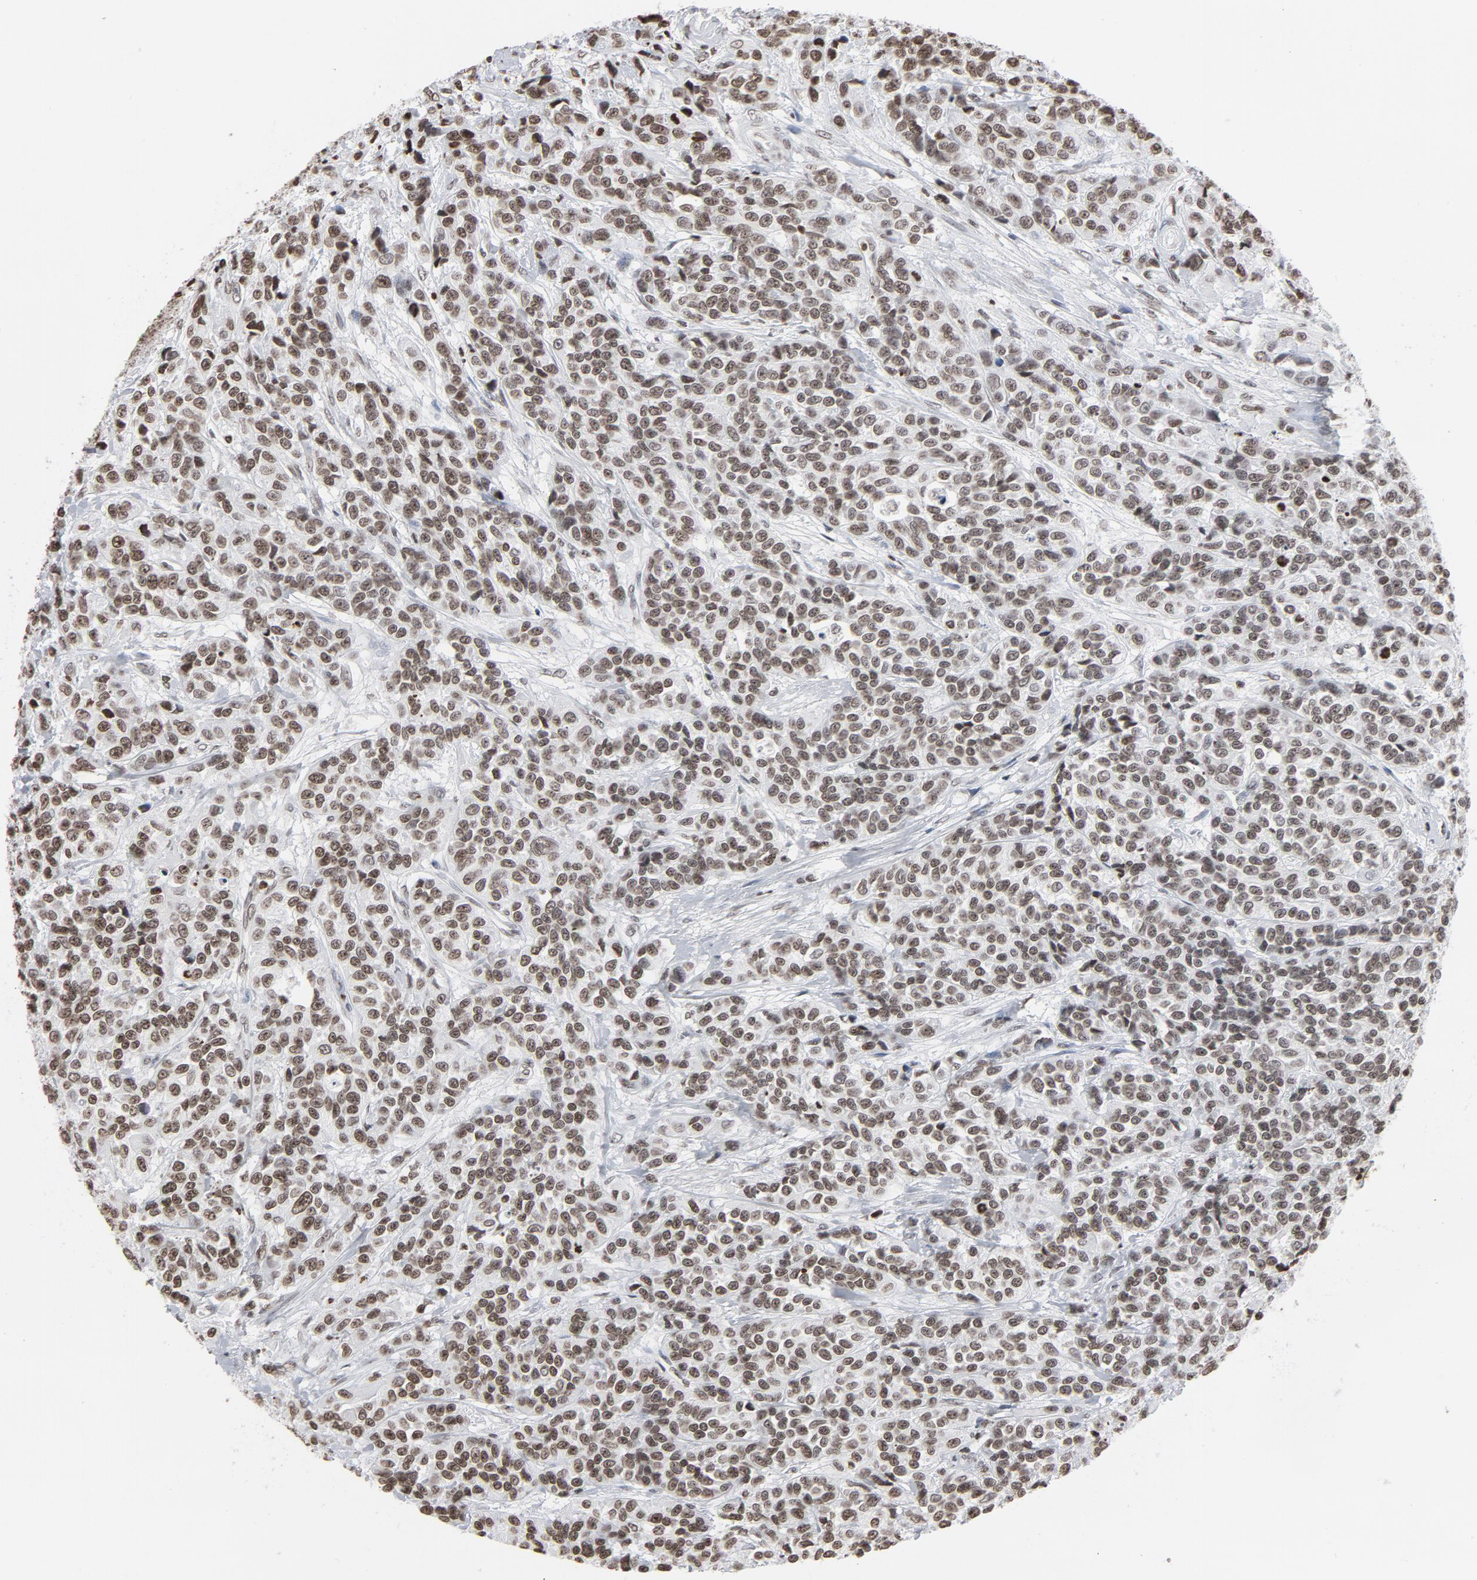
{"staining": {"intensity": "moderate", "quantity": ">75%", "location": "nuclear"}, "tissue": "urothelial cancer", "cell_type": "Tumor cells", "image_type": "cancer", "snomed": [{"axis": "morphology", "description": "Urothelial carcinoma, High grade"}, {"axis": "topography", "description": "Urinary bladder"}], "caption": "This micrograph demonstrates immunohistochemistry staining of urothelial cancer, with medium moderate nuclear expression in approximately >75% of tumor cells.", "gene": "H2AC12", "patient": {"sex": "female", "age": 81}}